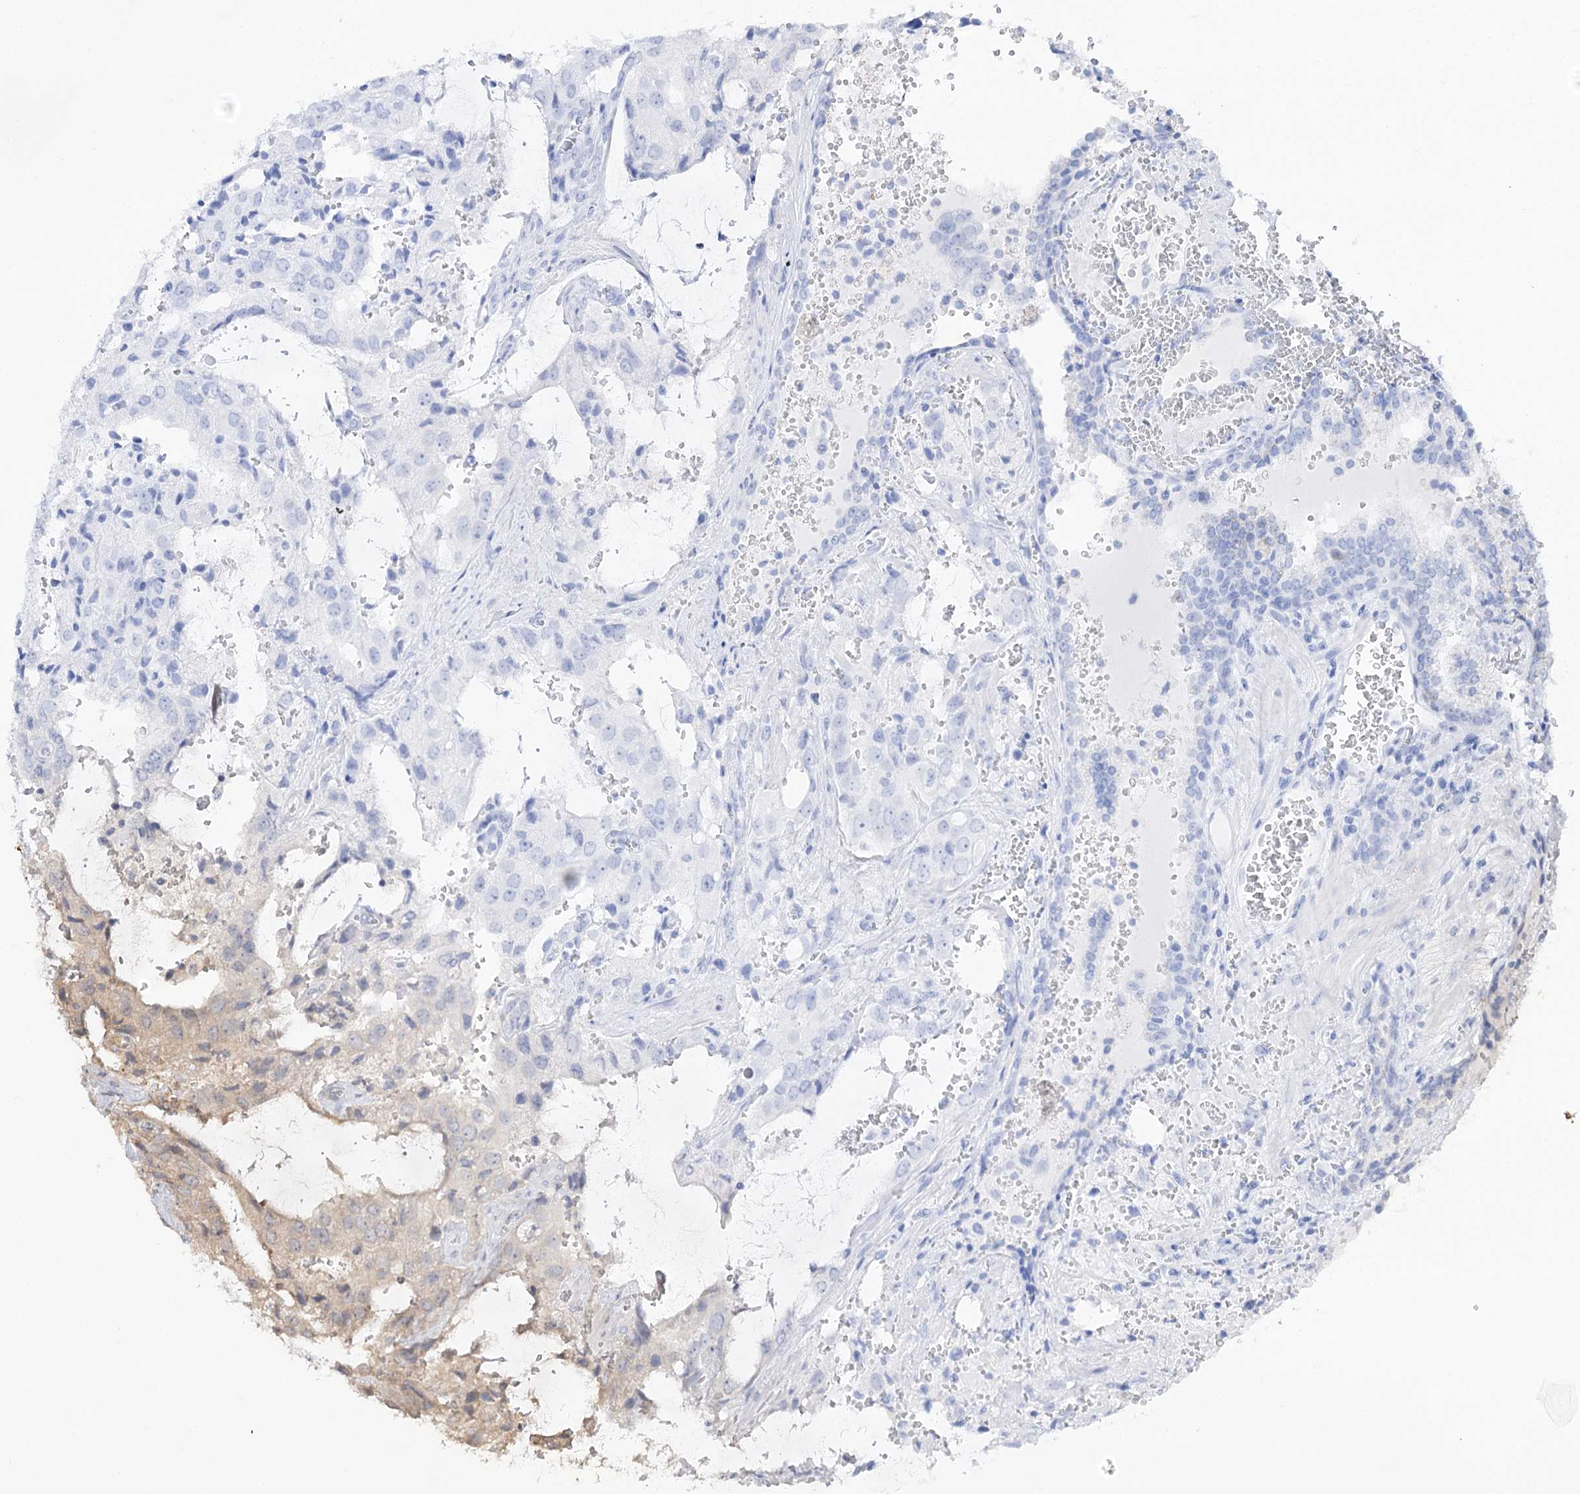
{"staining": {"intensity": "weak", "quantity": "<25%", "location": "cytoplasmic/membranous"}, "tissue": "prostate cancer", "cell_type": "Tumor cells", "image_type": "cancer", "snomed": [{"axis": "morphology", "description": "Adenocarcinoma, High grade"}, {"axis": "topography", "description": "Prostate"}], "caption": "This is an immunohistochemistry (IHC) histopathology image of high-grade adenocarcinoma (prostate). There is no staining in tumor cells.", "gene": "C11orf80", "patient": {"sex": "male", "age": 68}}